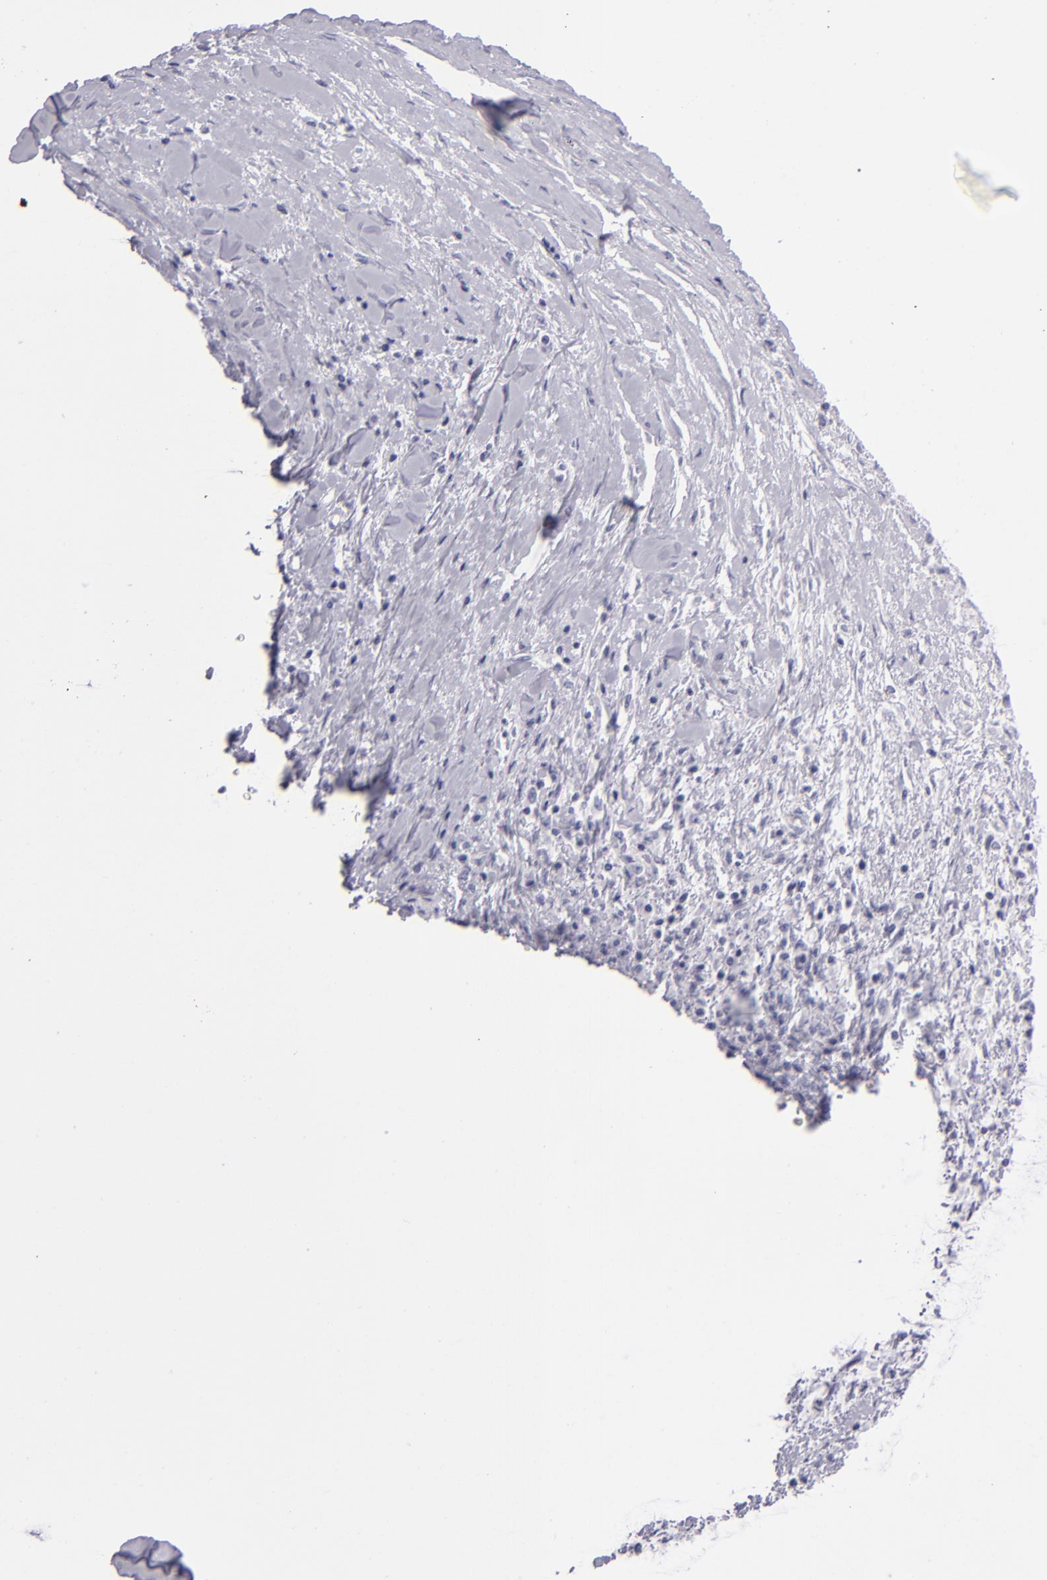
{"staining": {"intensity": "weak", "quantity": "<25%", "location": "cytoplasmic/membranous"}, "tissue": "pancreatic cancer", "cell_type": "Tumor cells", "image_type": "cancer", "snomed": [{"axis": "morphology", "description": "Adenocarcinoma, NOS"}, {"axis": "topography", "description": "Pancreas"}], "caption": "Immunohistochemistry of pancreatic cancer (adenocarcinoma) reveals no positivity in tumor cells.", "gene": "VIL1", "patient": {"sex": "female", "age": 64}}